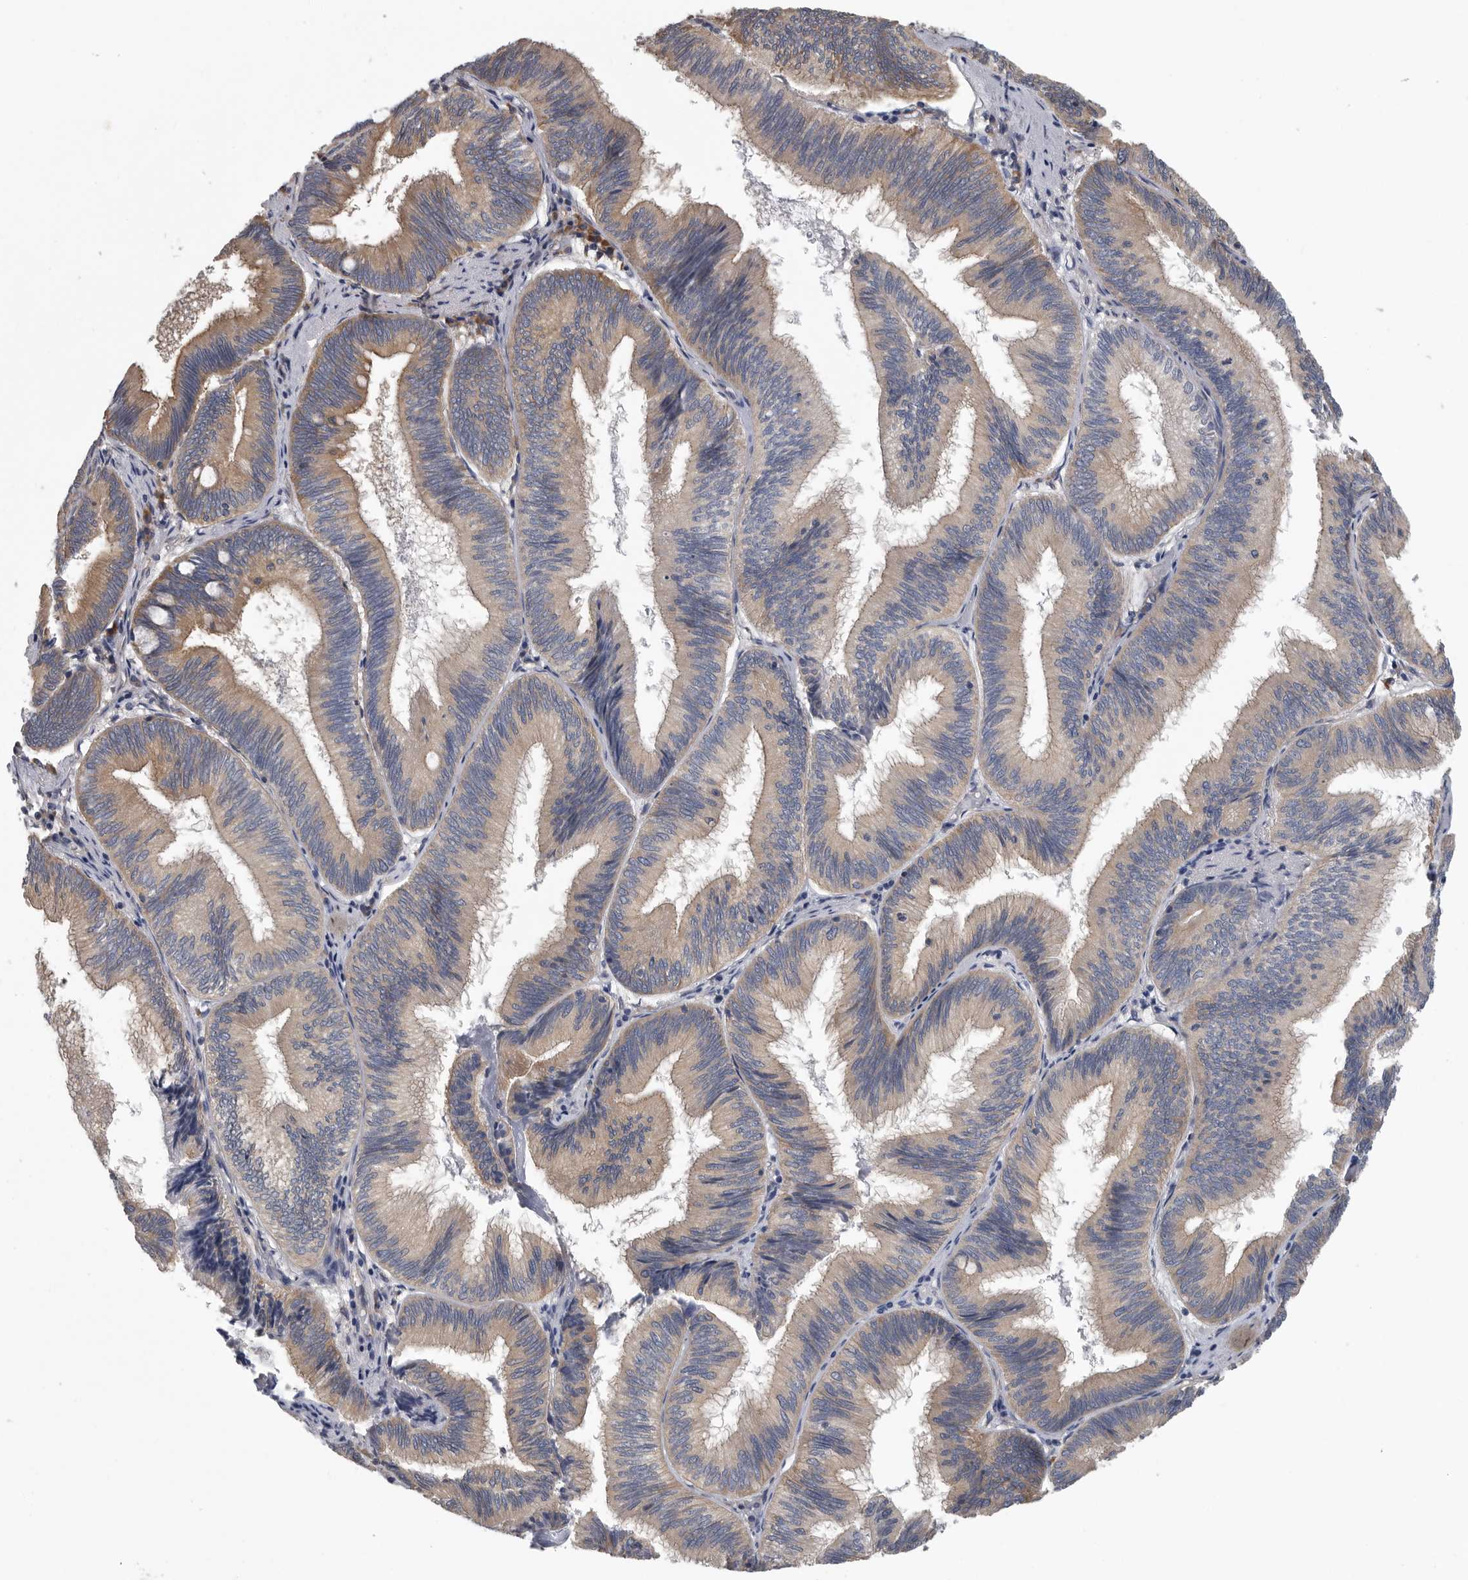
{"staining": {"intensity": "moderate", "quantity": ">75%", "location": "cytoplasmic/membranous"}, "tissue": "pancreatic cancer", "cell_type": "Tumor cells", "image_type": "cancer", "snomed": [{"axis": "morphology", "description": "Adenocarcinoma, NOS"}, {"axis": "topography", "description": "Pancreas"}], "caption": "The immunohistochemical stain labels moderate cytoplasmic/membranous staining in tumor cells of pancreatic cancer (adenocarcinoma) tissue.", "gene": "OXR1", "patient": {"sex": "male", "age": 82}}